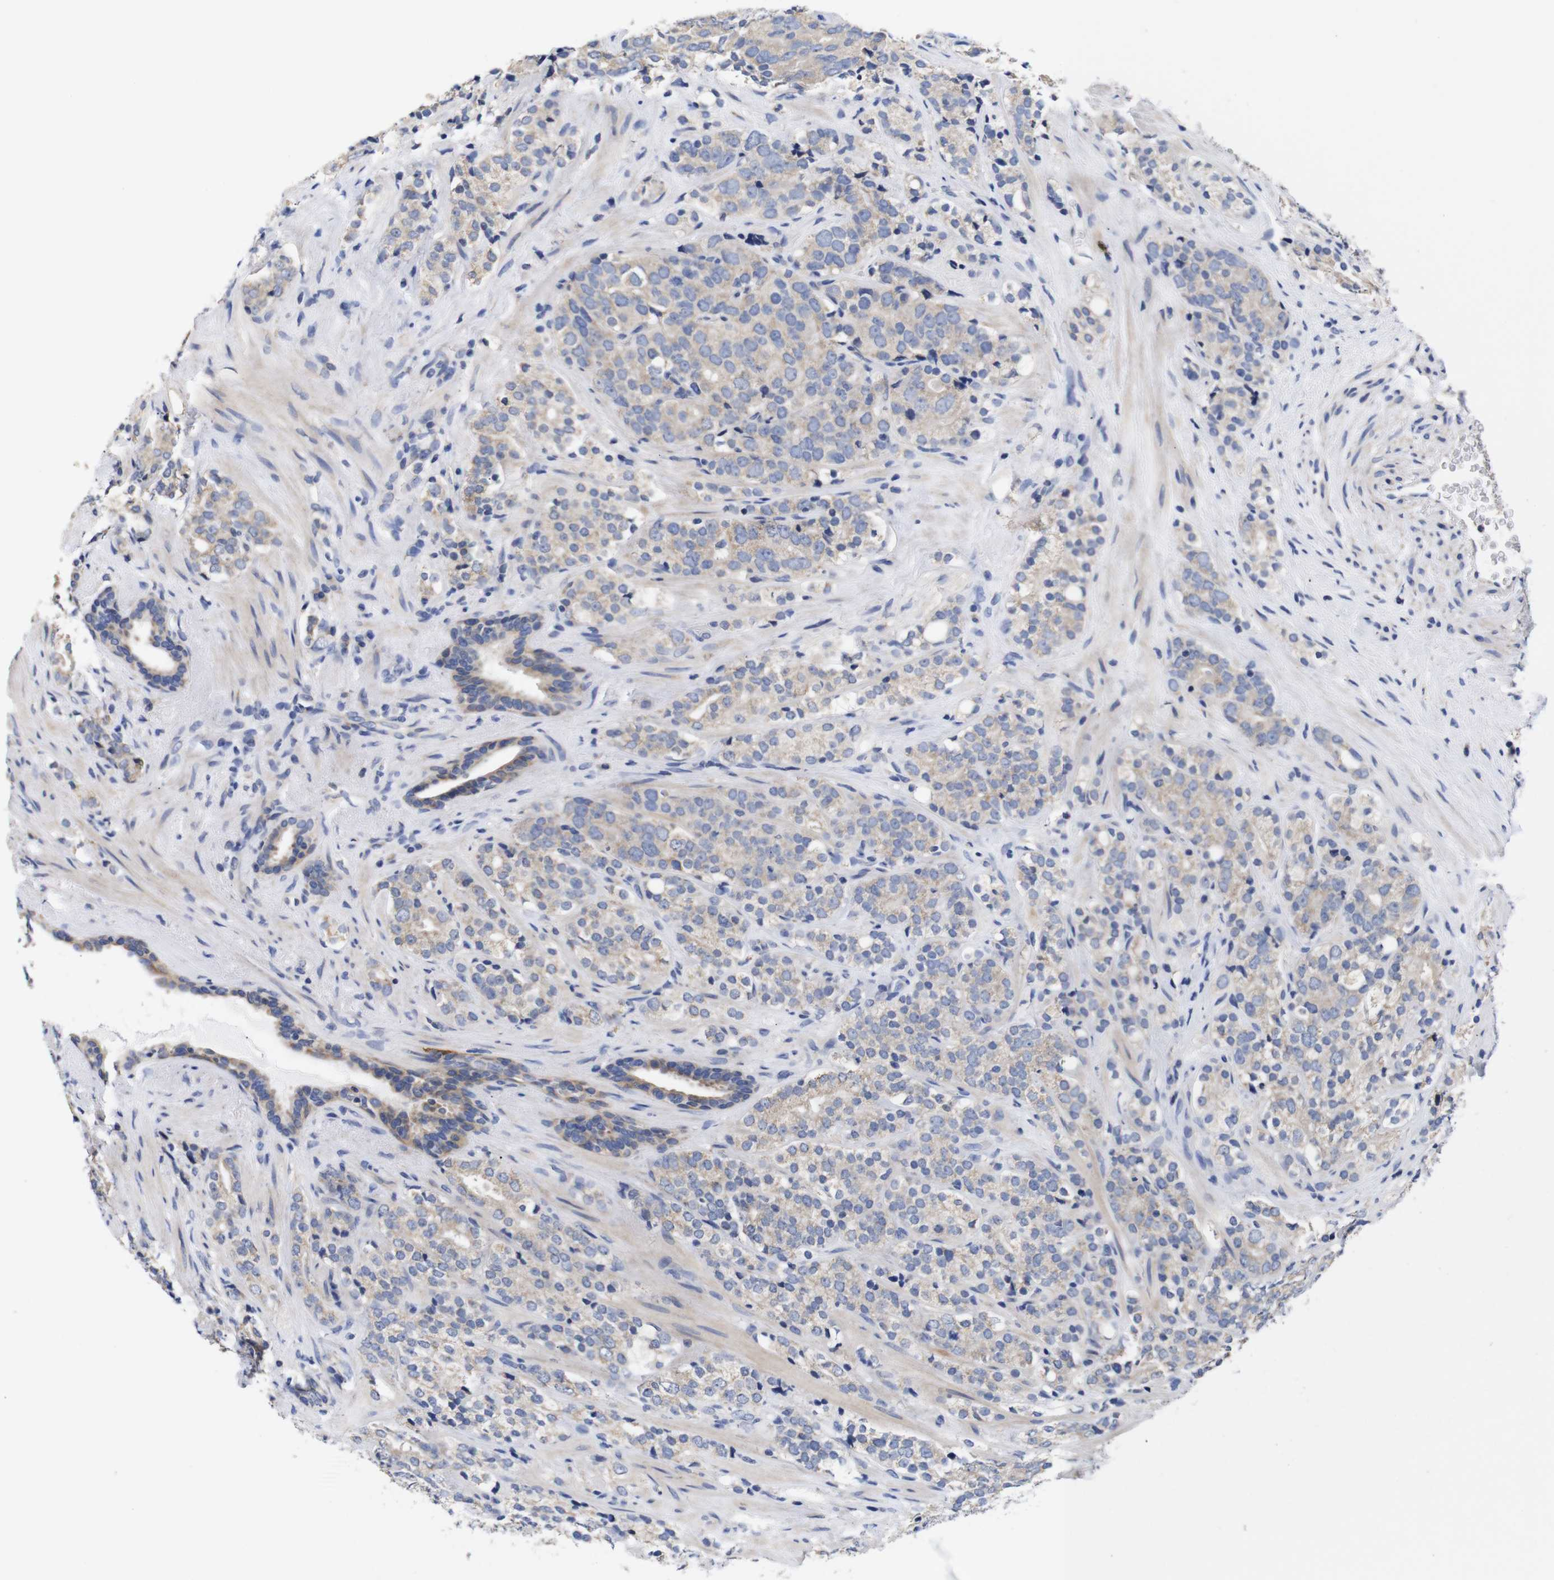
{"staining": {"intensity": "weak", "quantity": "25%-75%", "location": "cytoplasmic/membranous"}, "tissue": "prostate cancer", "cell_type": "Tumor cells", "image_type": "cancer", "snomed": [{"axis": "morphology", "description": "Adenocarcinoma, High grade"}, {"axis": "topography", "description": "Prostate"}], "caption": "Tumor cells reveal low levels of weak cytoplasmic/membranous staining in about 25%-75% of cells in prostate adenocarcinoma (high-grade).", "gene": "OPN3", "patient": {"sex": "male", "age": 71}}